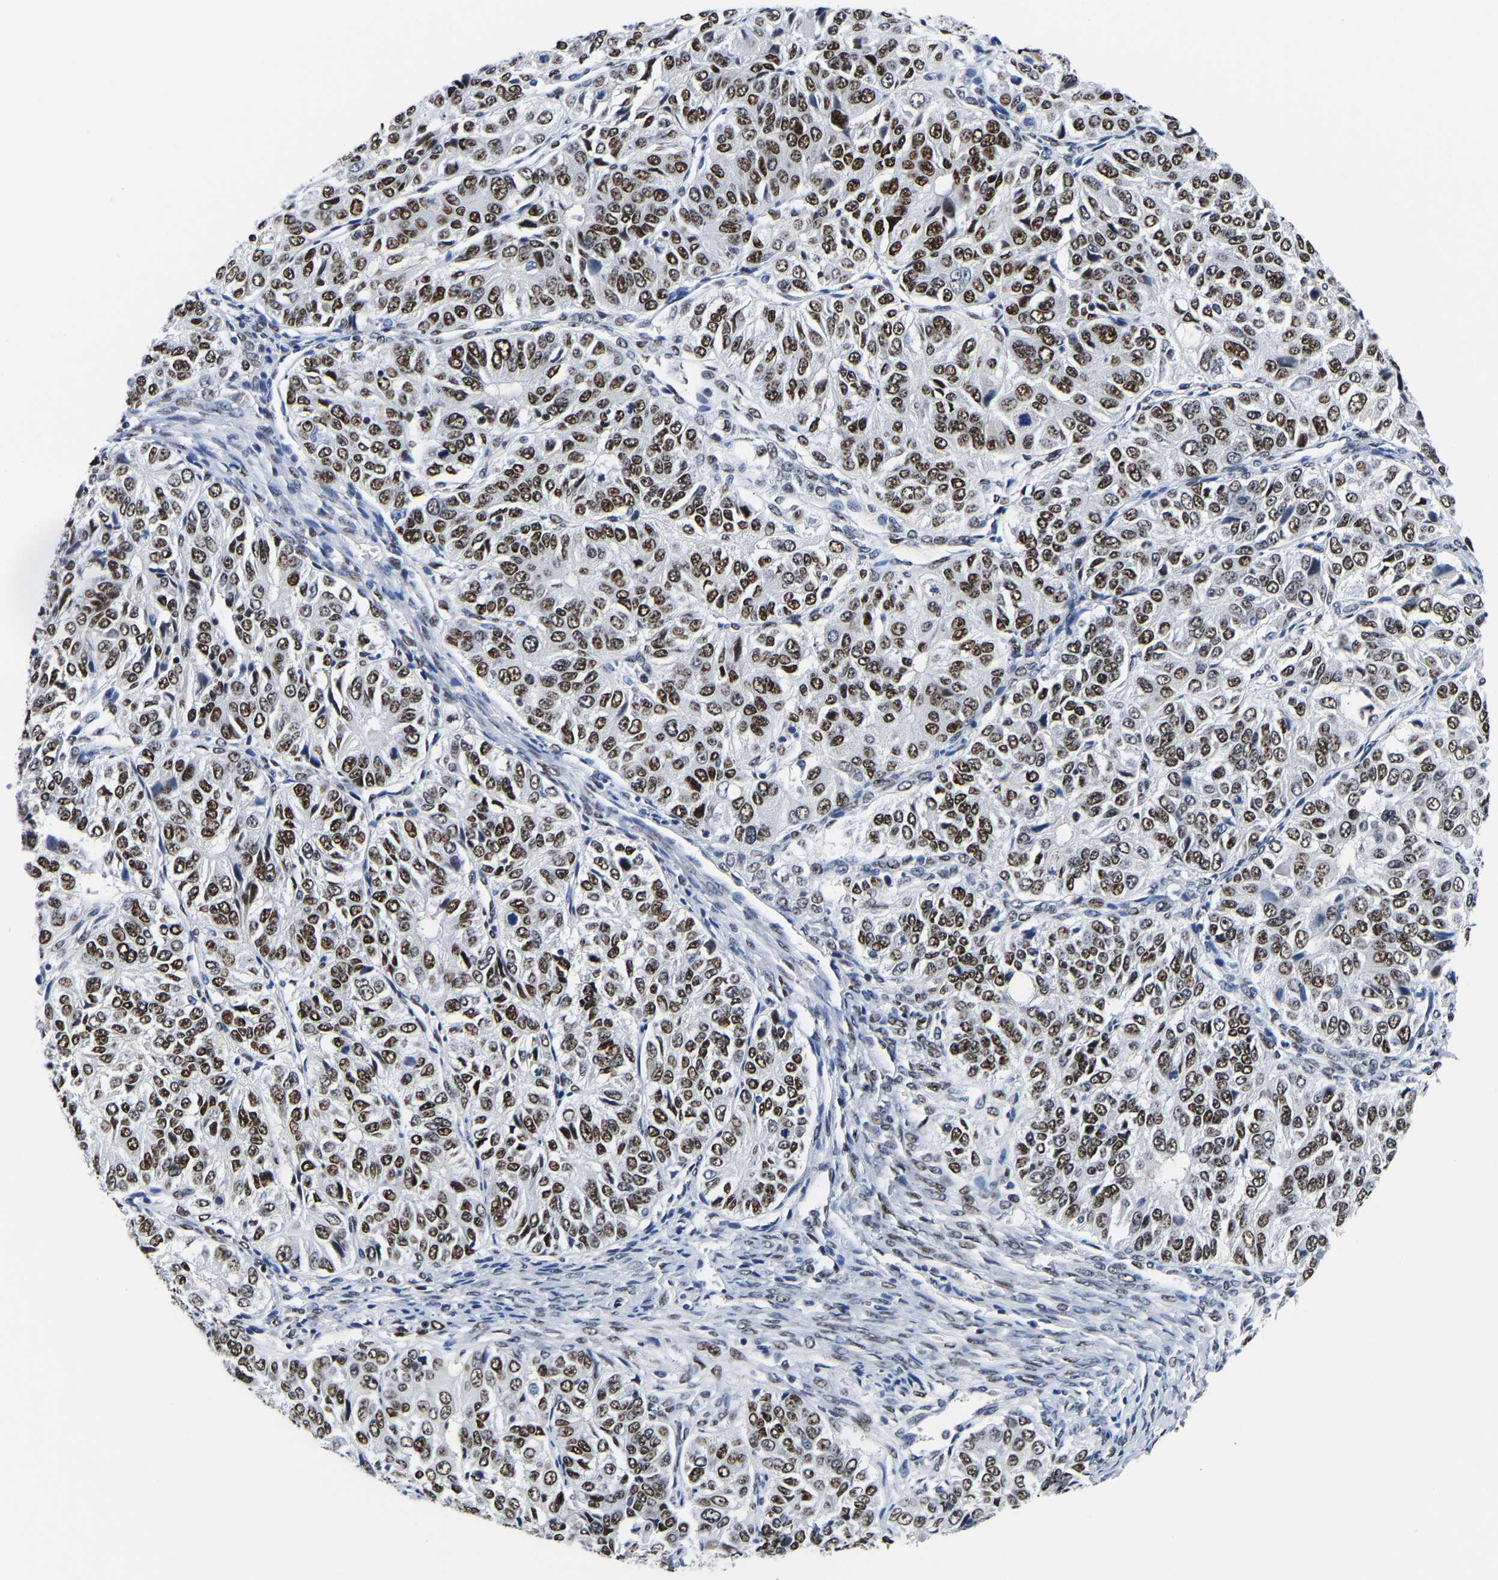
{"staining": {"intensity": "moderate", "quantity": ">75%", "location": "nuclear"}, "tissue": "ovarian cancer", "cell_type": "Tumor cells", "image_type": "cancer", "snomed": [{"axis": "morphology", "description": "Carcinoma, endometroid"}, {"axis": "topography", "description": "Ovary"}], "caption": "Endometroid carcinoma (ovarian) stained for a protein (brown) shows moderate nuclear positive staining in approximately >75% of tumor cells.", "gene": "PTRHD1", "patient": {"sex": "female", "age": 51}}